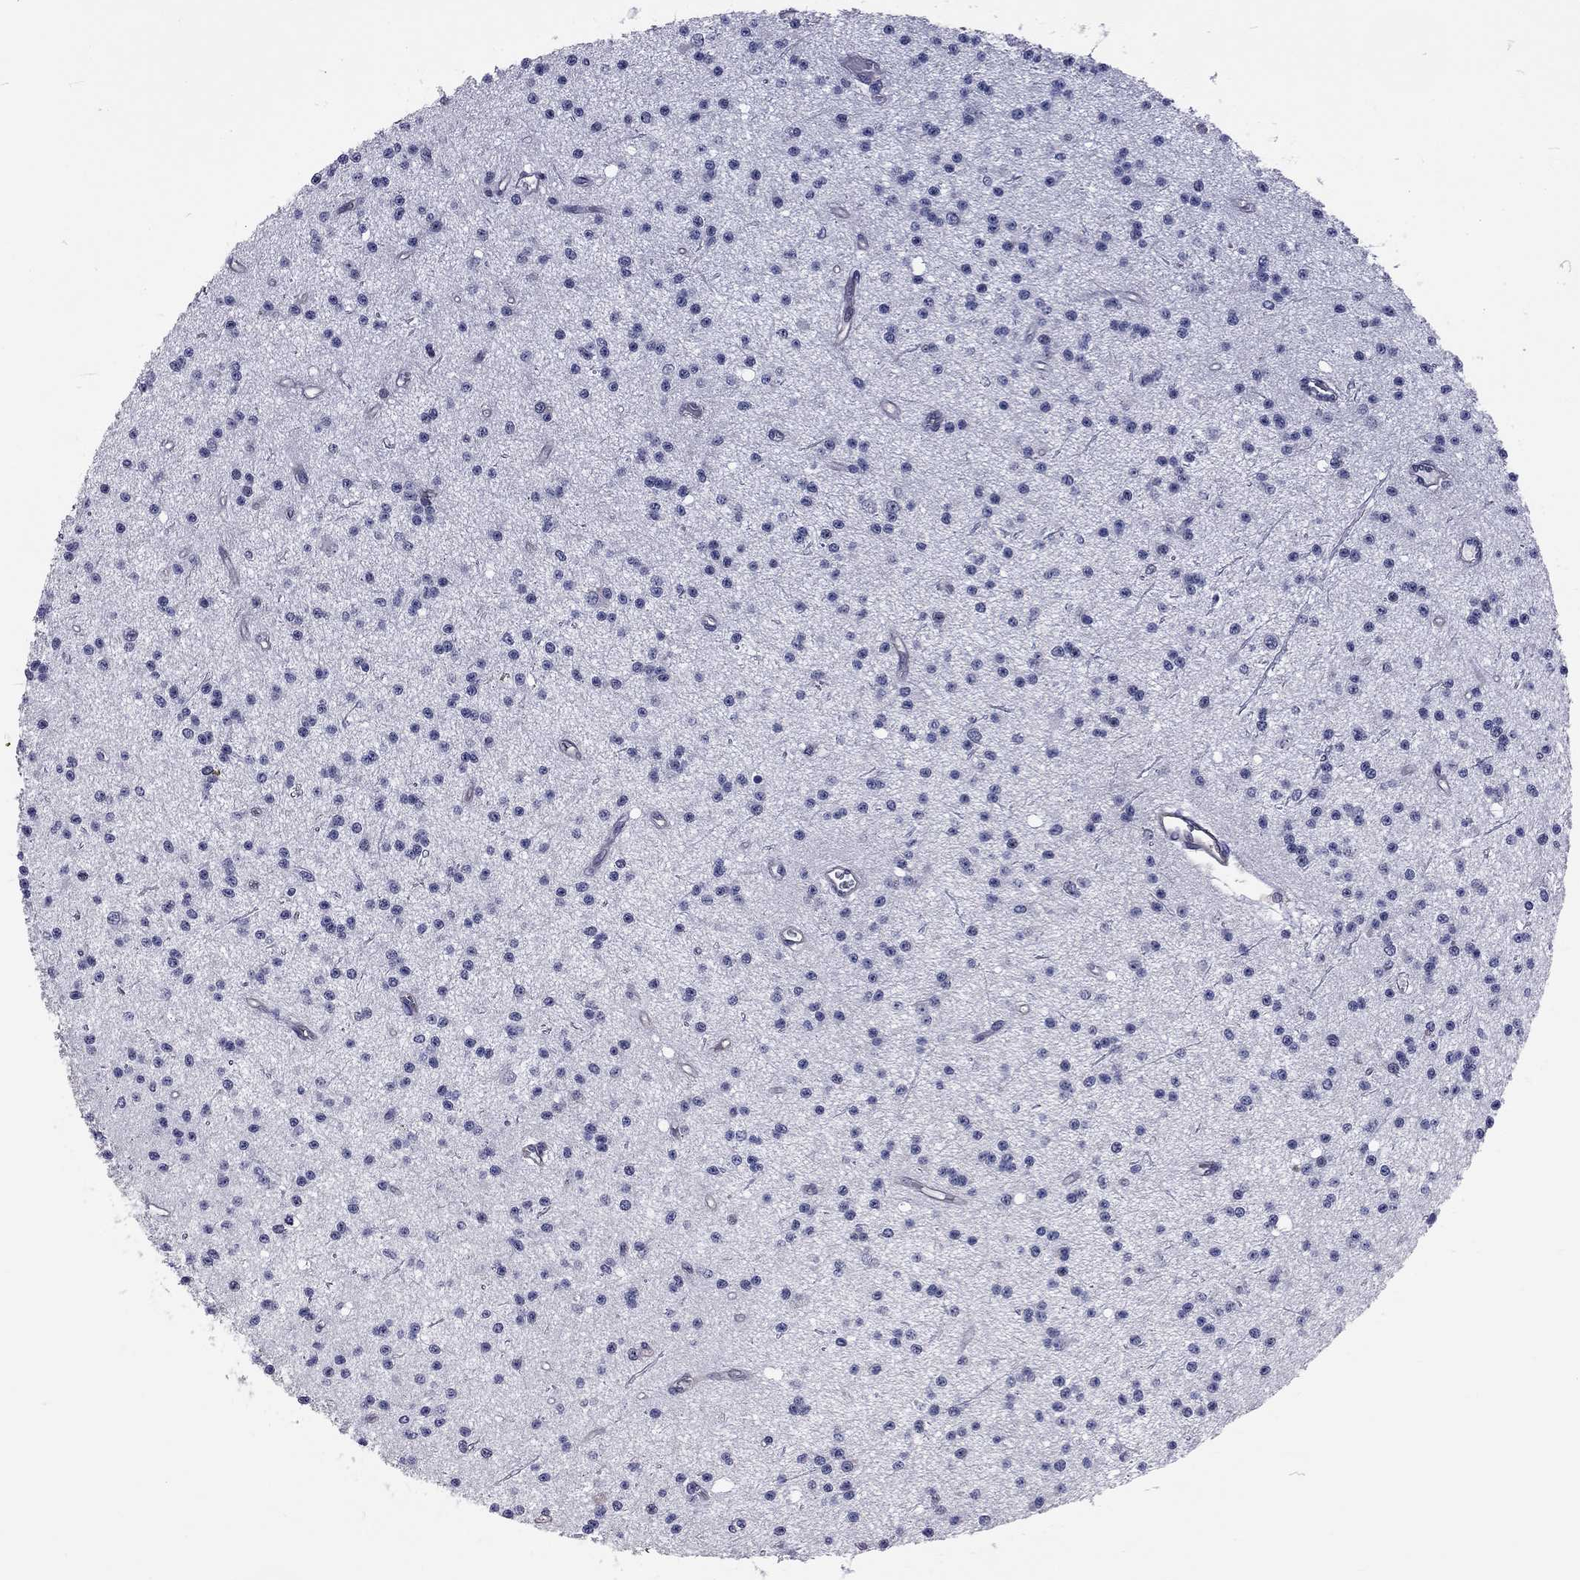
{"staining": {"intensity": "negative", "quantity": "none", "location": "none"}, "tissue": "glioma", "cell_type": "Tumor cells", "image_type": "cancer", "snomed": [{"axis": "morphology", "description": "Glioma, malignant, Low grade"}, {"axis": "topography", "description": "Brain"}], "caption": "A histopathology image of human low-grade glioma (malignant) is negative for staining in tumor cells.", "gene": "GJB4", "patient": {"sex": "male", "age": 27}}